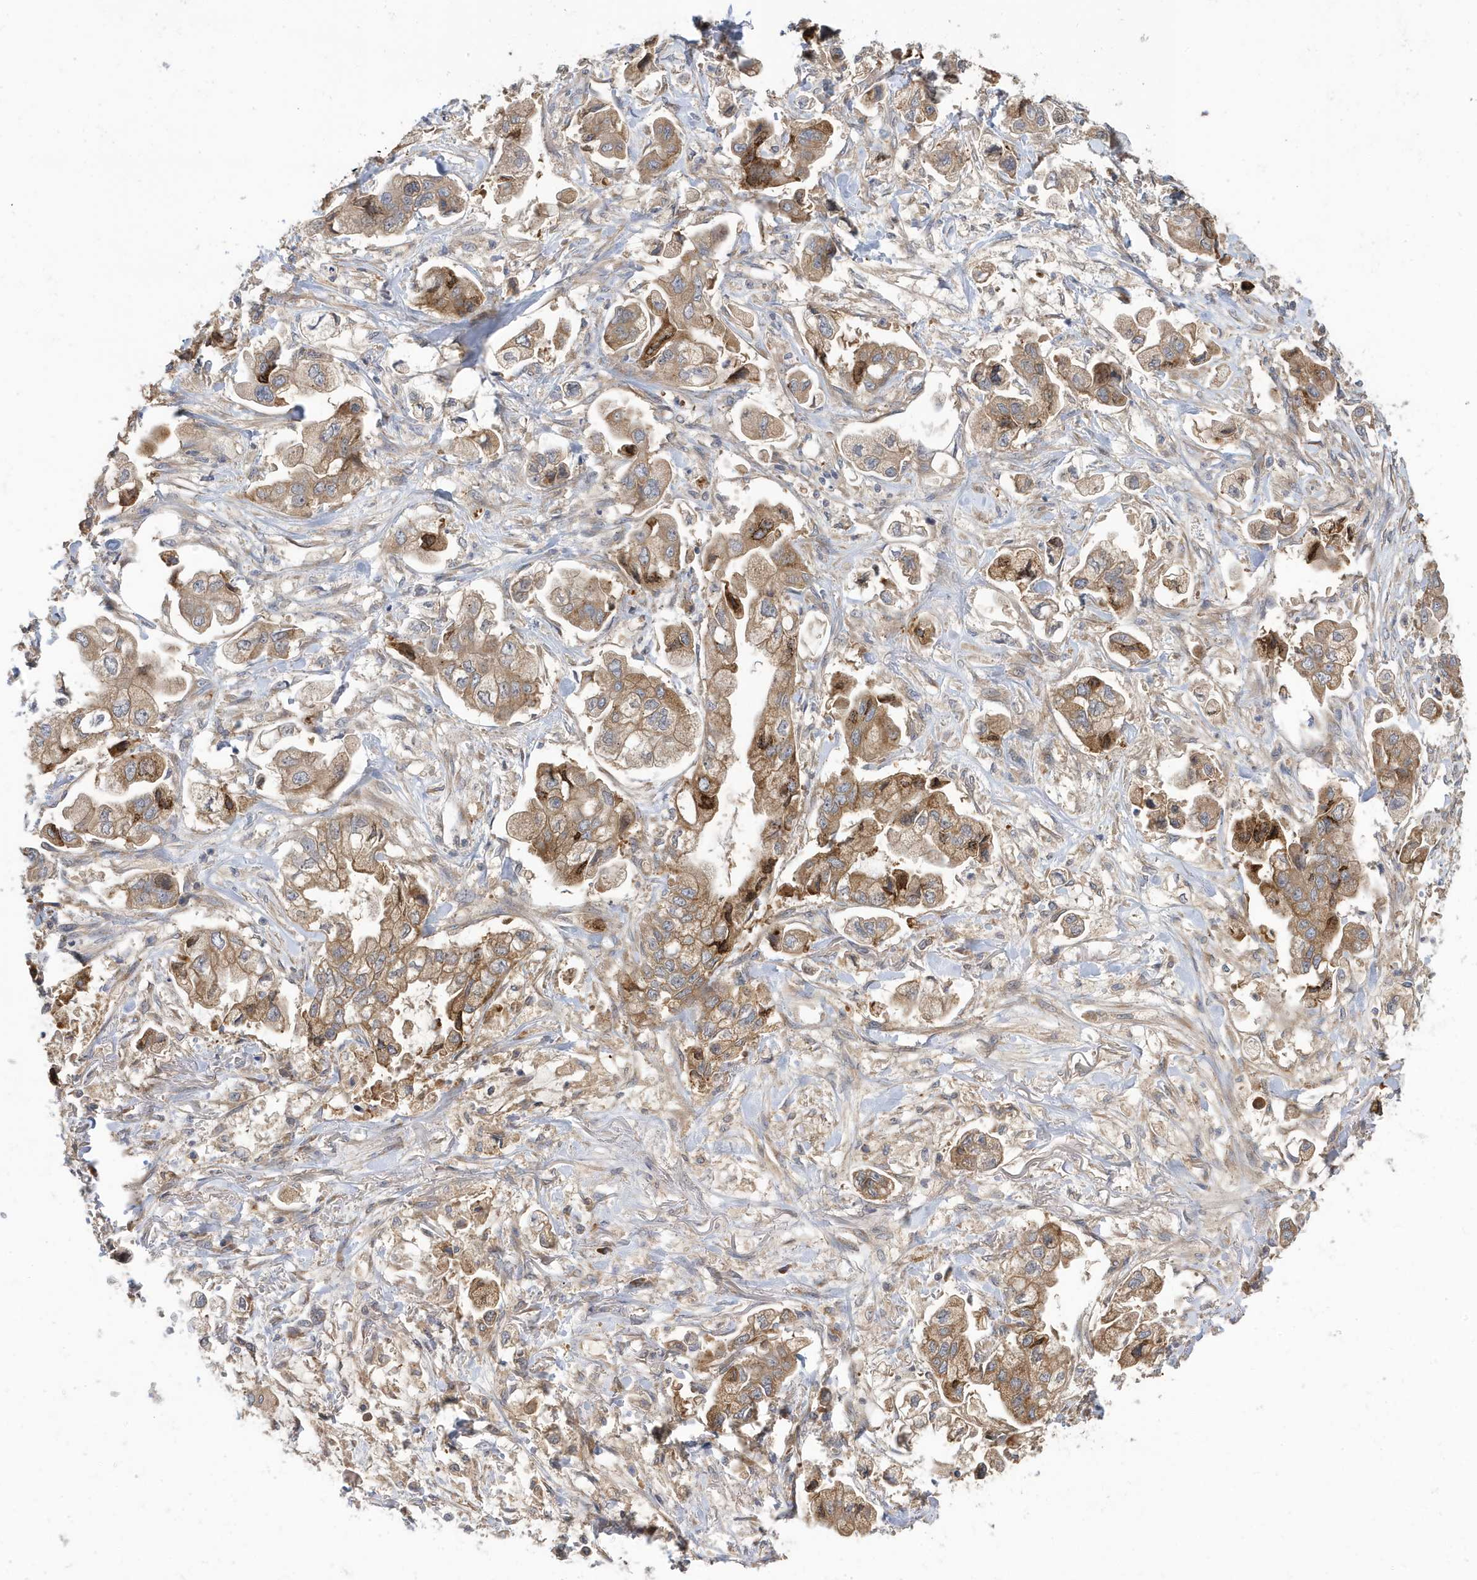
{"staining": {"intensity": "moderate", "quantity": ">75%", "location": "cytoplasmic/membranous"}, "tissue": "stomach cancer", "cell_type": "Tumor cells", "image_type": "cancer", "snomed": [{"axis": "morphology", "description": "Adenocarcinoma, NOS"}, {"axis": "topography", "description": "Stomach"}], "caption": "Human stomach adenocarcinoma stained with a brown dye reveals moderate cytoplasmic/membranous positive expression in approximately >75% of tumor cells.", "gene": "LAPTM4A", "patient": {"sex": "male", "age": 62}}